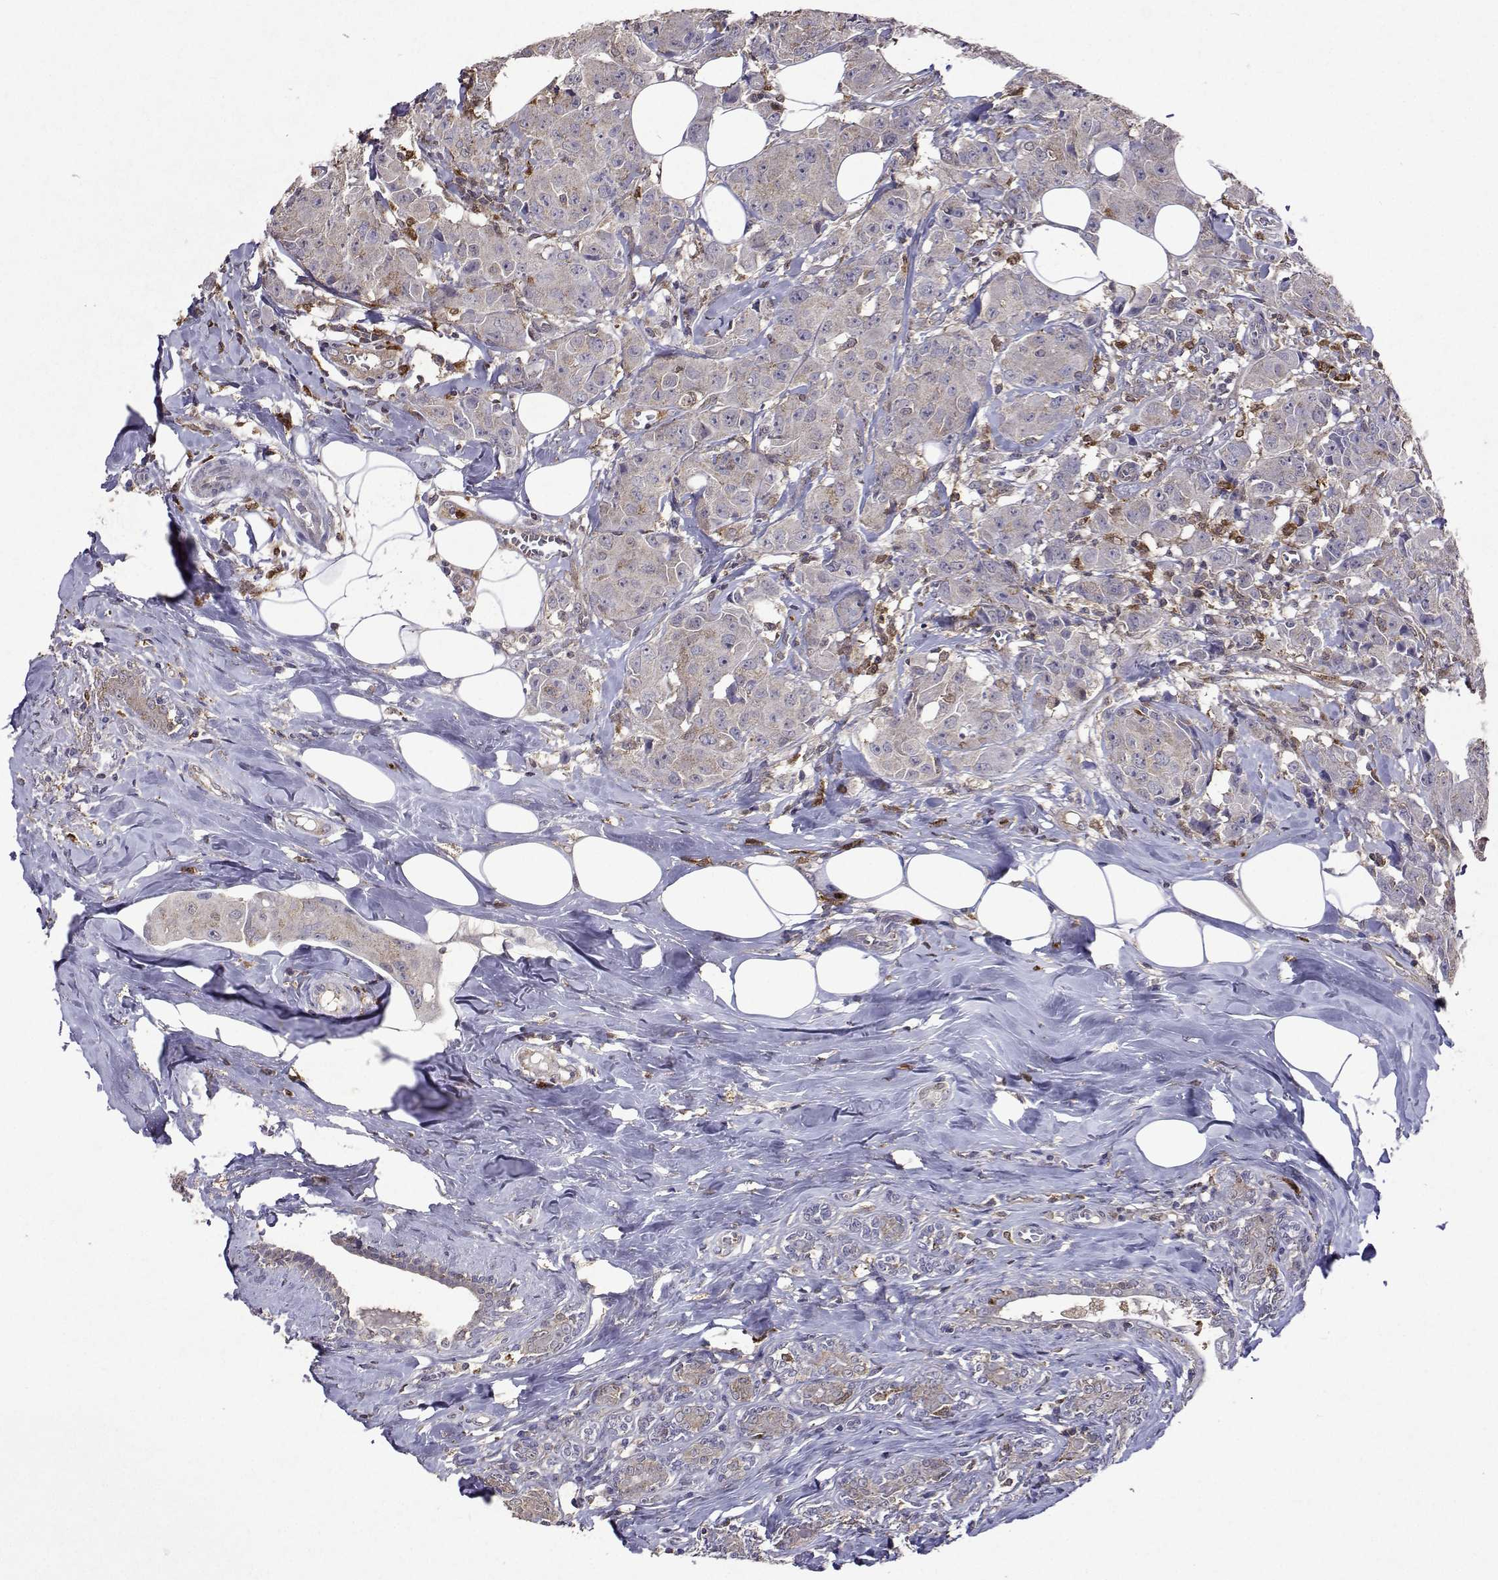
{"staining": {"intensity": "negative", "quantity": "none", "location": "none"}, "tissue": "breast cancer", "cell_type": "Tumor cells", "image_type": "cancer", "snomed": [{"axis": "morphology", "description": "Normal tissue, NOS"}, {"axis": "morphology", "description": "Duct carcinoma"}, {"axis": "topography", "description": "Breast"}], "caption": "Immunohistochemical staining of human infiltrating ductal carcinoma (breast) reveals no significant staining in tumor cells. (DAB (3,3'-diaminobenzidine) immunohistochemistry (IHC) with hematoxylin counter stain).", "gene": "APAF1", "patient": {"sex": "female", "age": 43}}